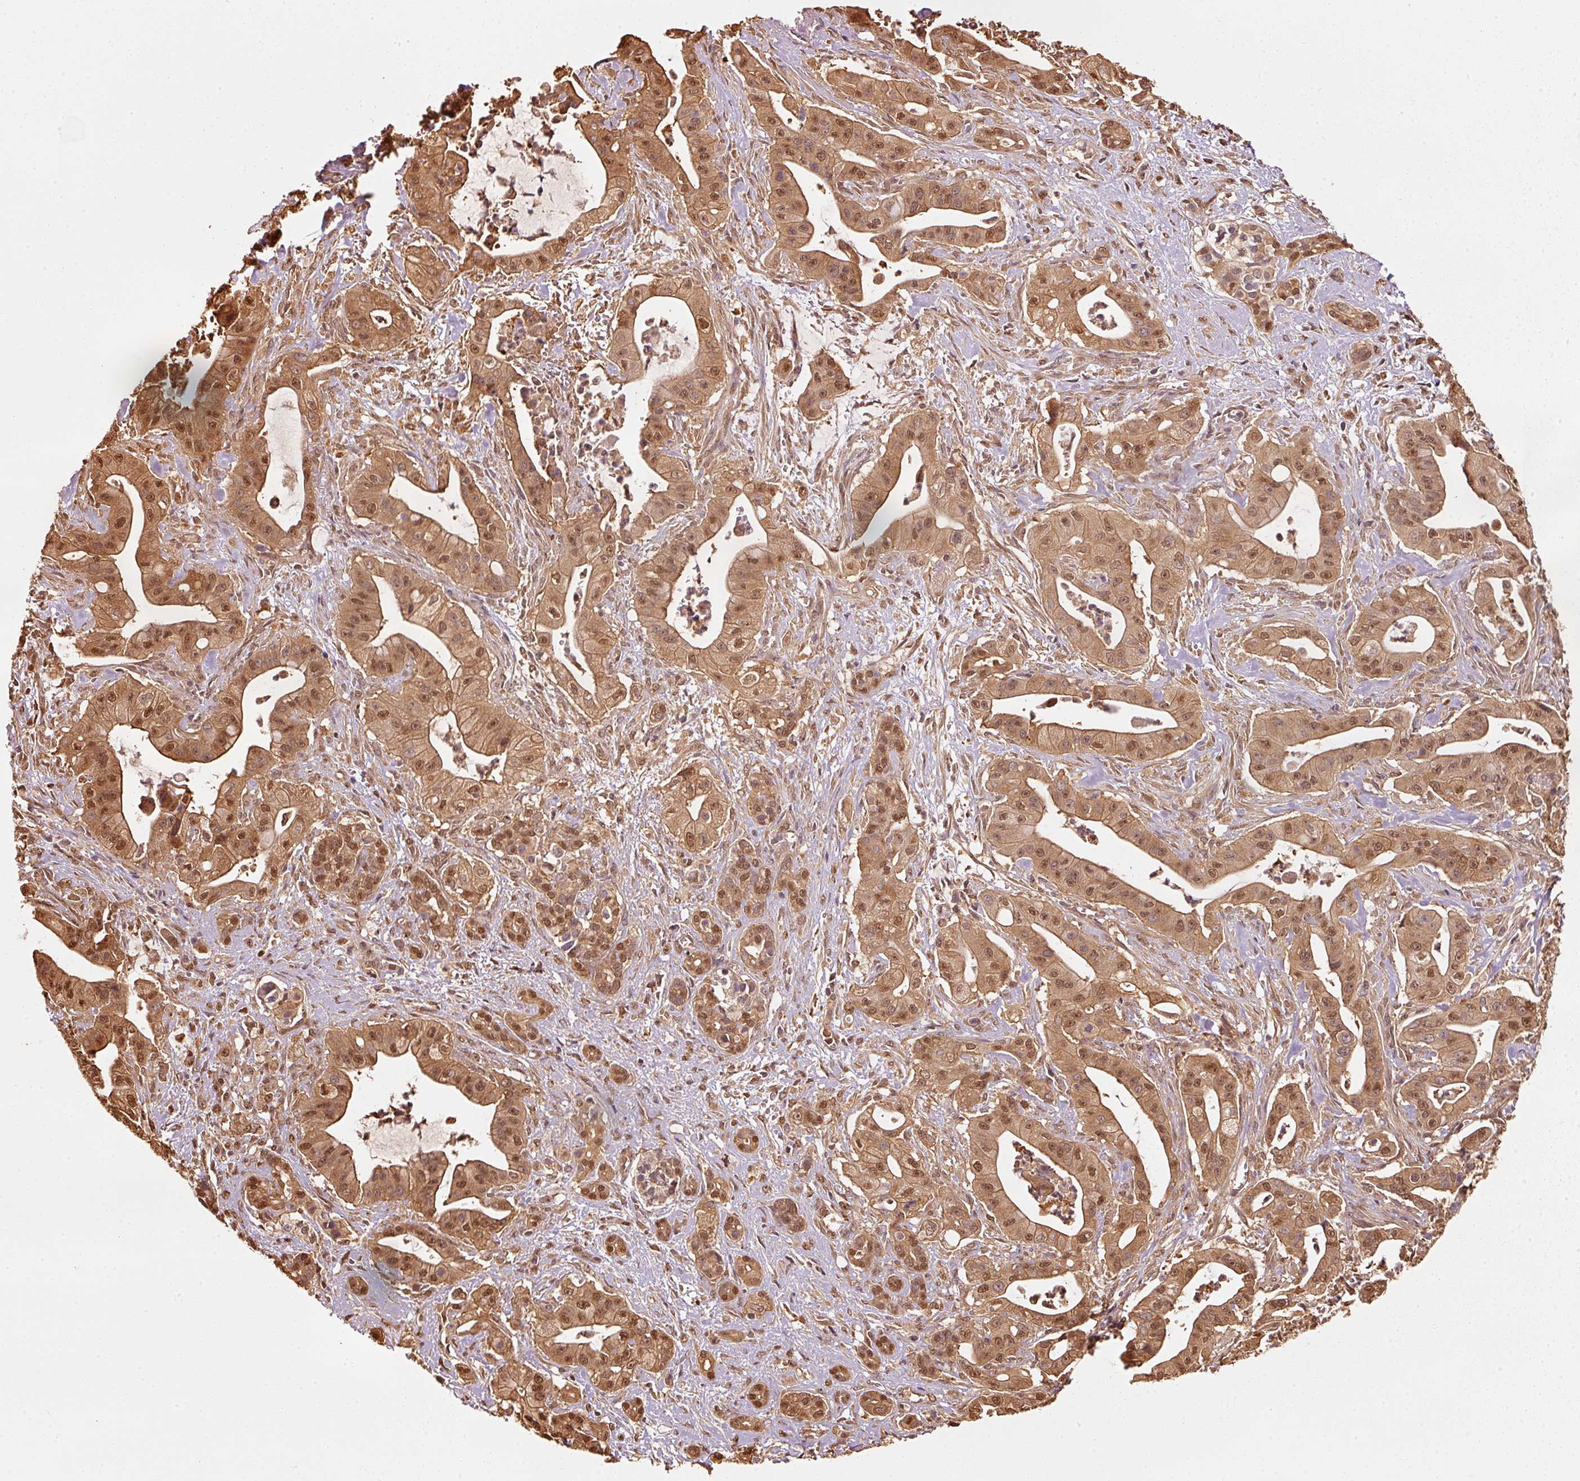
{"staining": {"intensity": "moderate", "quantity": ">75%", "location": "cytoplasmic/membranous,nuclear"}, "tissue": "pancreatic cancer", "cell_type": "Tumor cells", "image_type": "cancer", "snomed": [{"axis": "morphology", "description": "Adenocarcinoma, NOS"}, {"axis": "topography", "description": "Pancreas"}], "caption": "High-magnification brightfield microscopy of pancreatic adenocarcinoma stained with DAB (3,3'-diaminobenzidine) (brown) and counterstained with hematoxylin (blue). tumor cells exhibit moderate cytoplasmic/membranous and nuclear positivity is appreciated in about>75% of cells.", "gene": "STAU1", "patient": {"sex": "male", "age": 57}}